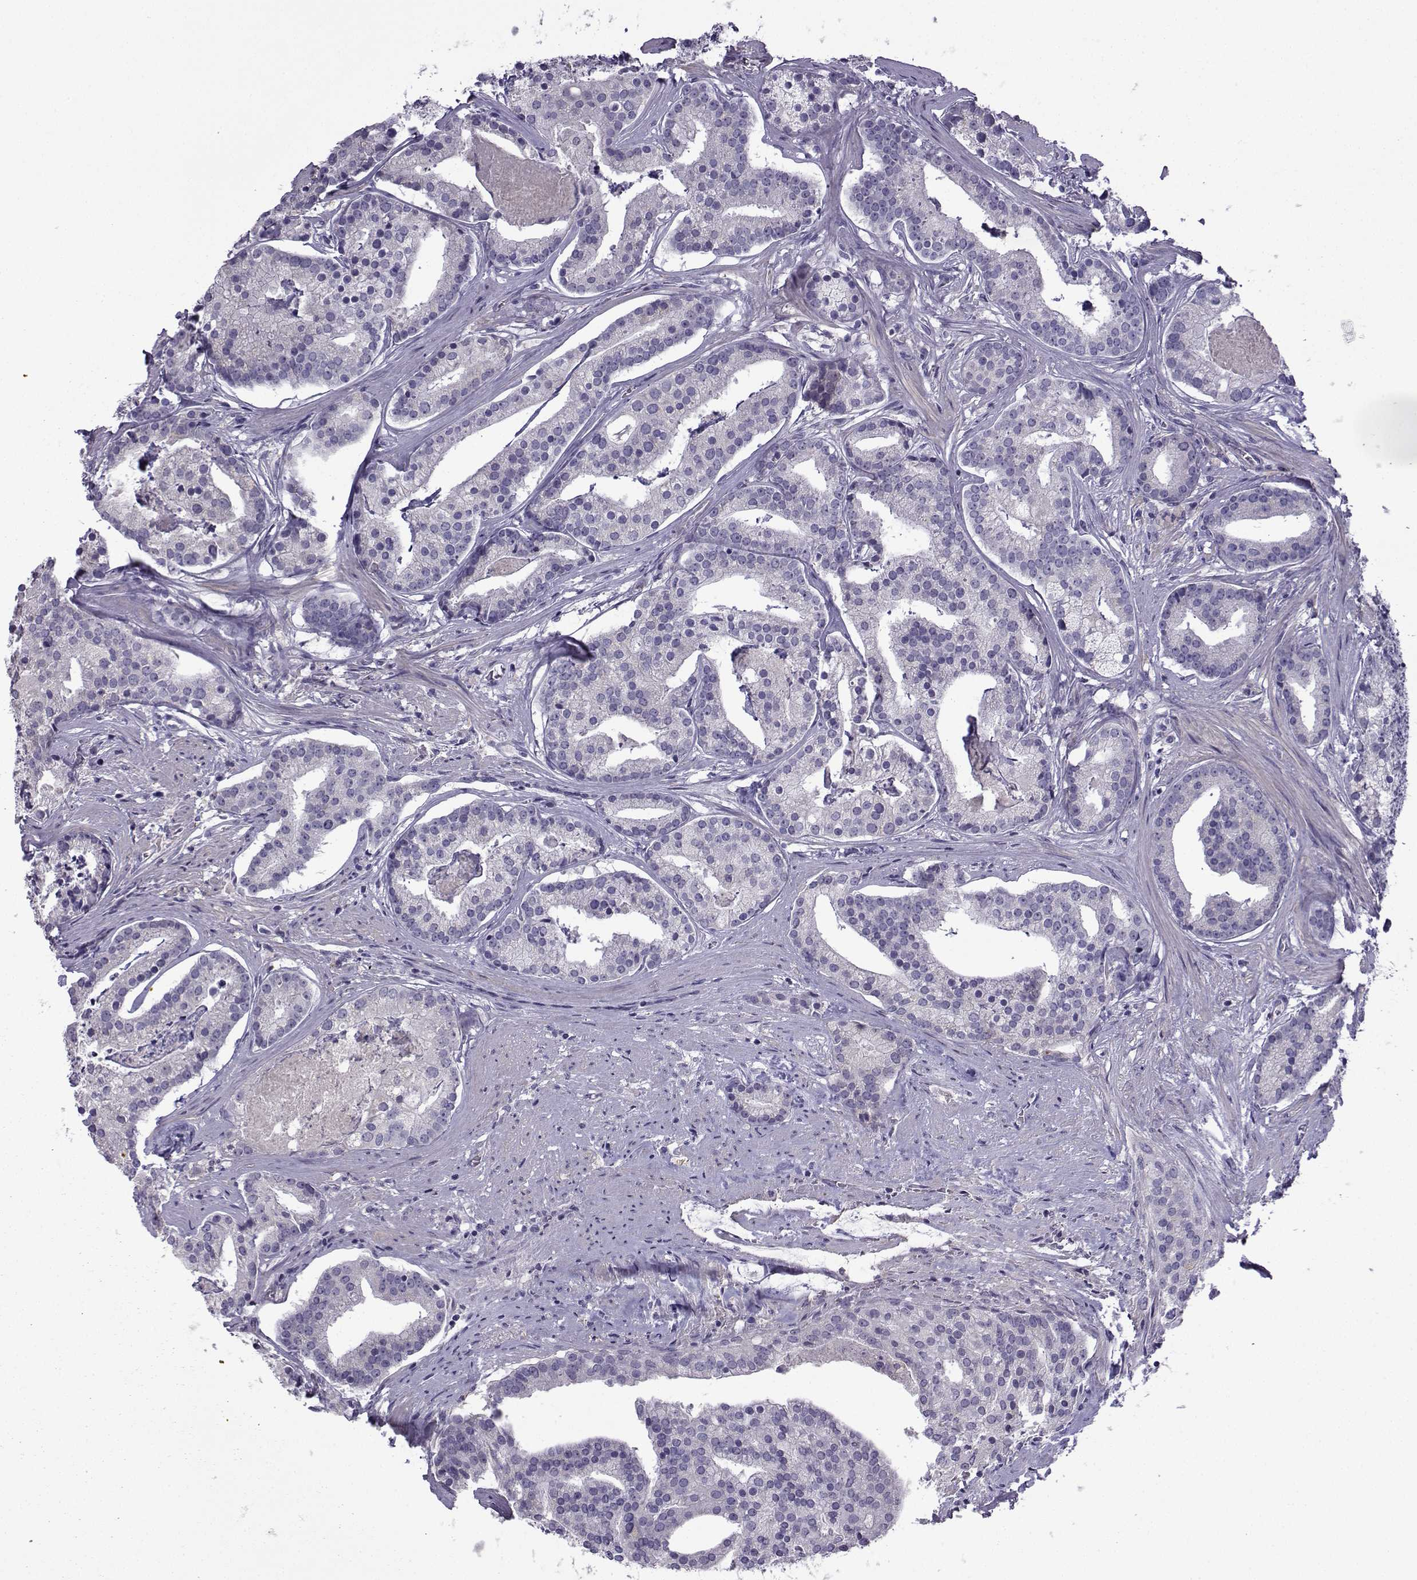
{"staining": {"intensity": "negative", "quantity": "none", "location": "none"}, "tissue": "prostate cancer", "cell_type": "Tumor cells", "image_type": "cancer", "snomed": [{"axis": "morphology", "description": "Adenocarcinoma, NOS"}, {"axis": "topography", "description": "Prostate and seminal vesicle, NOS"}, {"axis": "topography", "description": "Prostate"}], "caption": "This photomicrograph is of prostate cancer (adenocarcinoma) stained with immunohistochemistry to label a protein in brown with the nuclei are counter-stained blue. There is no positivity in tumor cells.", "gene": "SPACA7", "patient": {"sex": "male", "age": 44}}